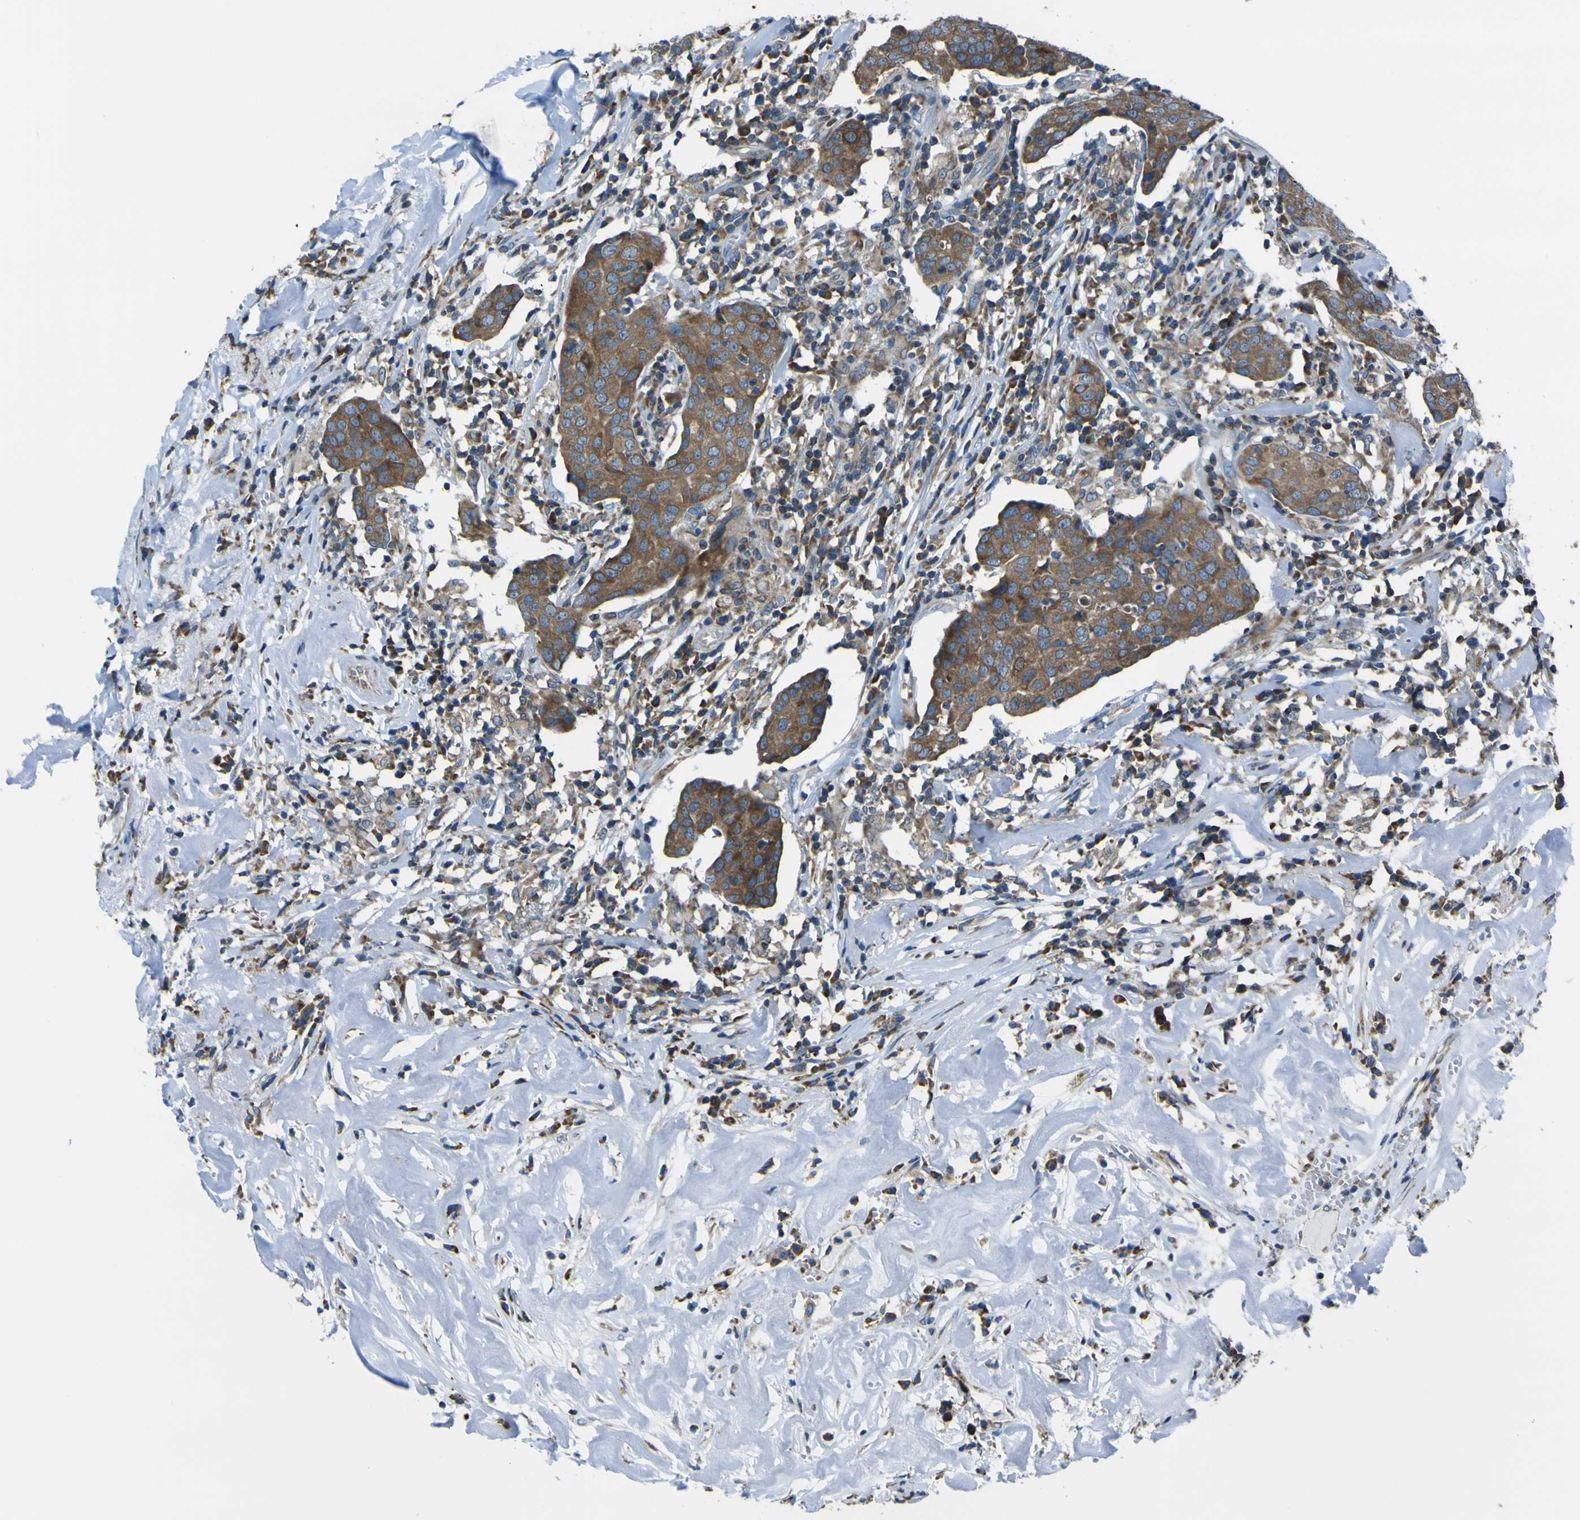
{"staining": {"intensity": "moderate", "quantity": ">75%", "location": "cytoplasmic/membranous"}, "tissue": "head and neck cancer", "cell_type": "Tumor cells", "image_type": "cancer", "snomed": [{"axis": "morphology", "description": "Adenocarcinoma, NOS"}, {"axis": "topography", "description": "Salivary gland"}, {"axis": "topography", "description": "Head-Neck"}], "caption": "Human head and neck adenocarcinoma stained with a protein marker shows moderate staining in tumor cells.", "gene": "STIM1", "patient": {"sex": "female", "age": 65}}